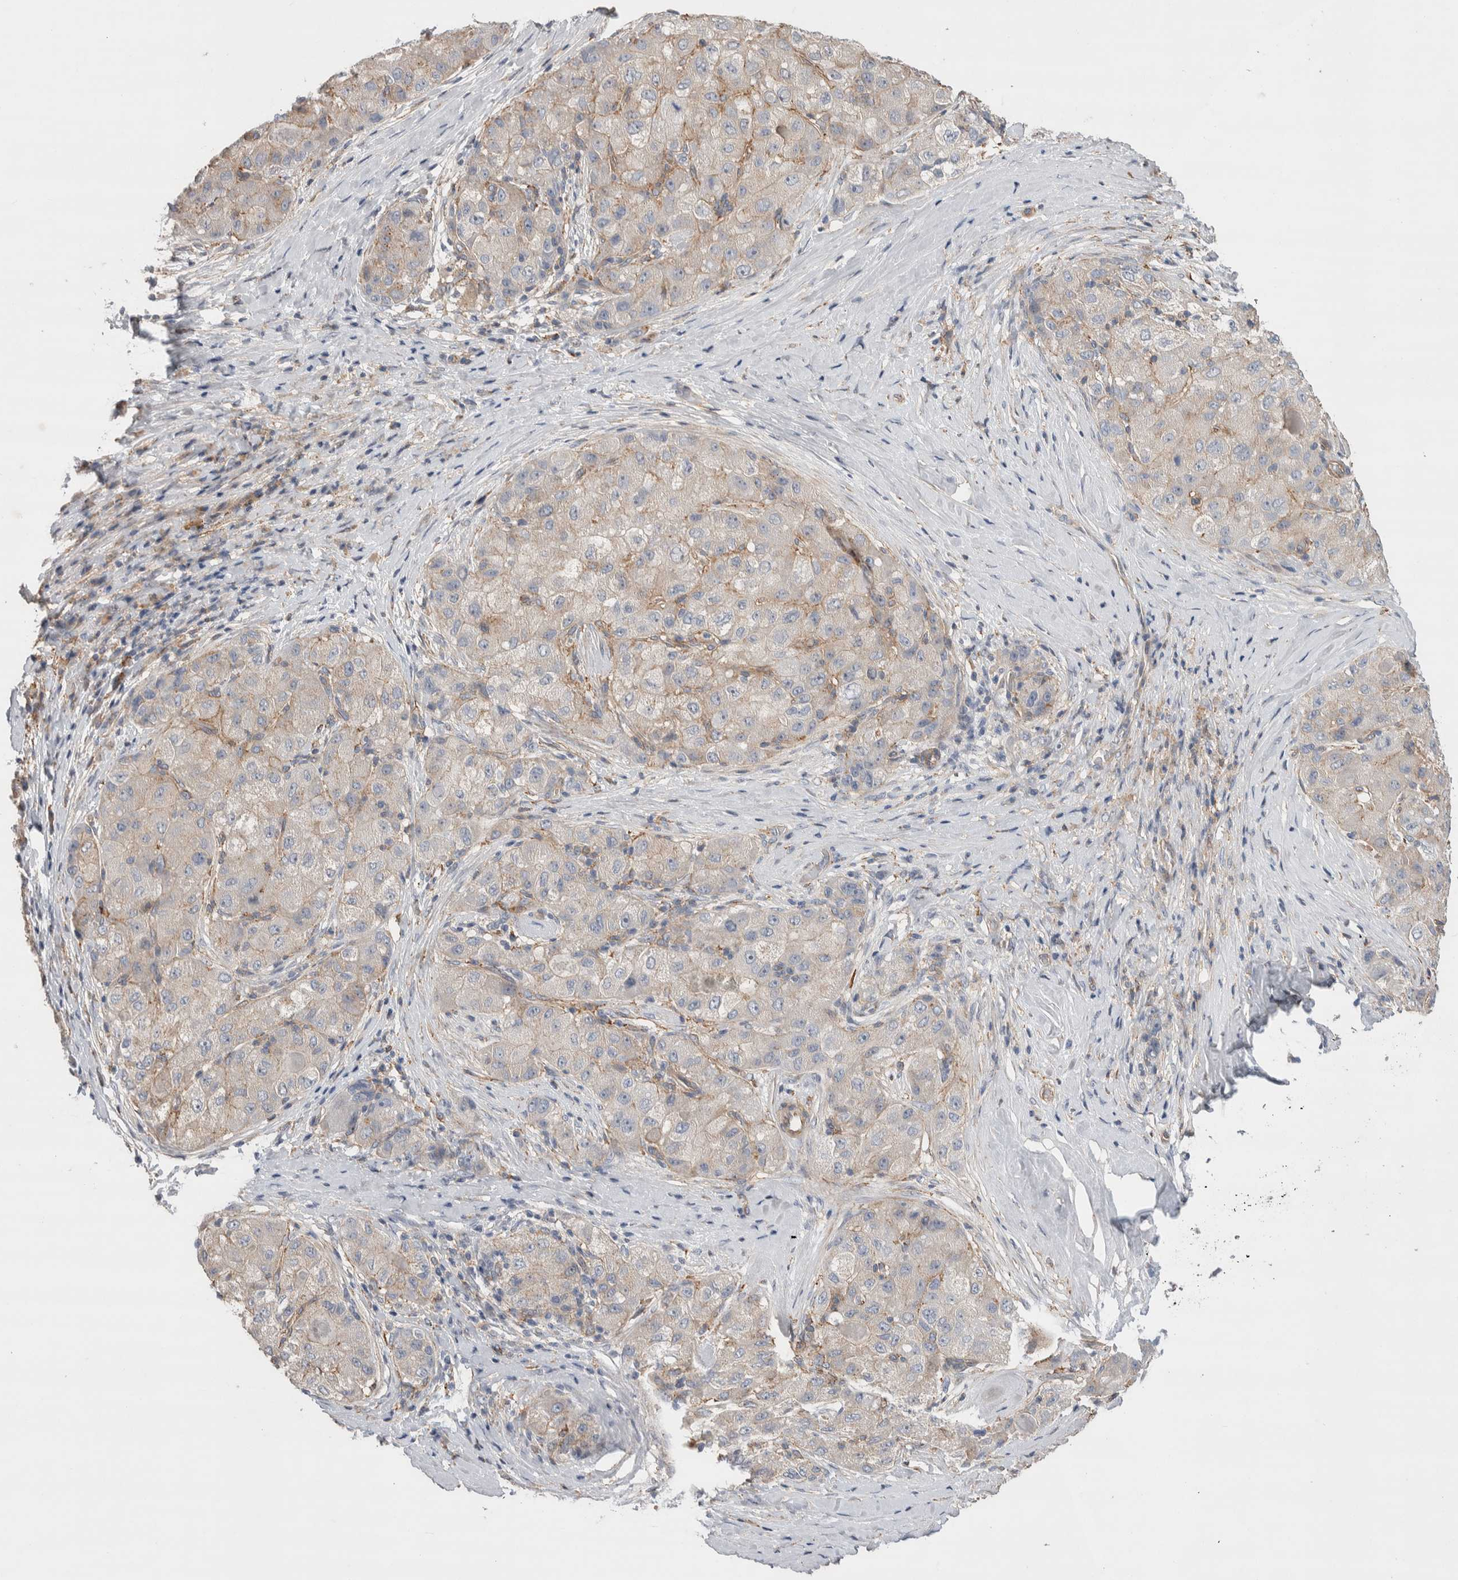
{"staining": {"intensity": "weak", "quantity": "<25%", "location": "cytoplasmic/membranous"}, "tissue": "liver cancer", "cell_type": "Tumor cells", "image_type": "cancer", "snomed": [{"axis": "morphology", "description": "Carcinoma, Hepatocellular, NOS"}, {"axis": "topography", "description": "Liver"}], "caption": "IHC of human liver cancer (hepatocellular carcinoma) displays no expression in tumor cells.", "gene": "GCNA", "patient": {"sex": "male", "age": 80}}